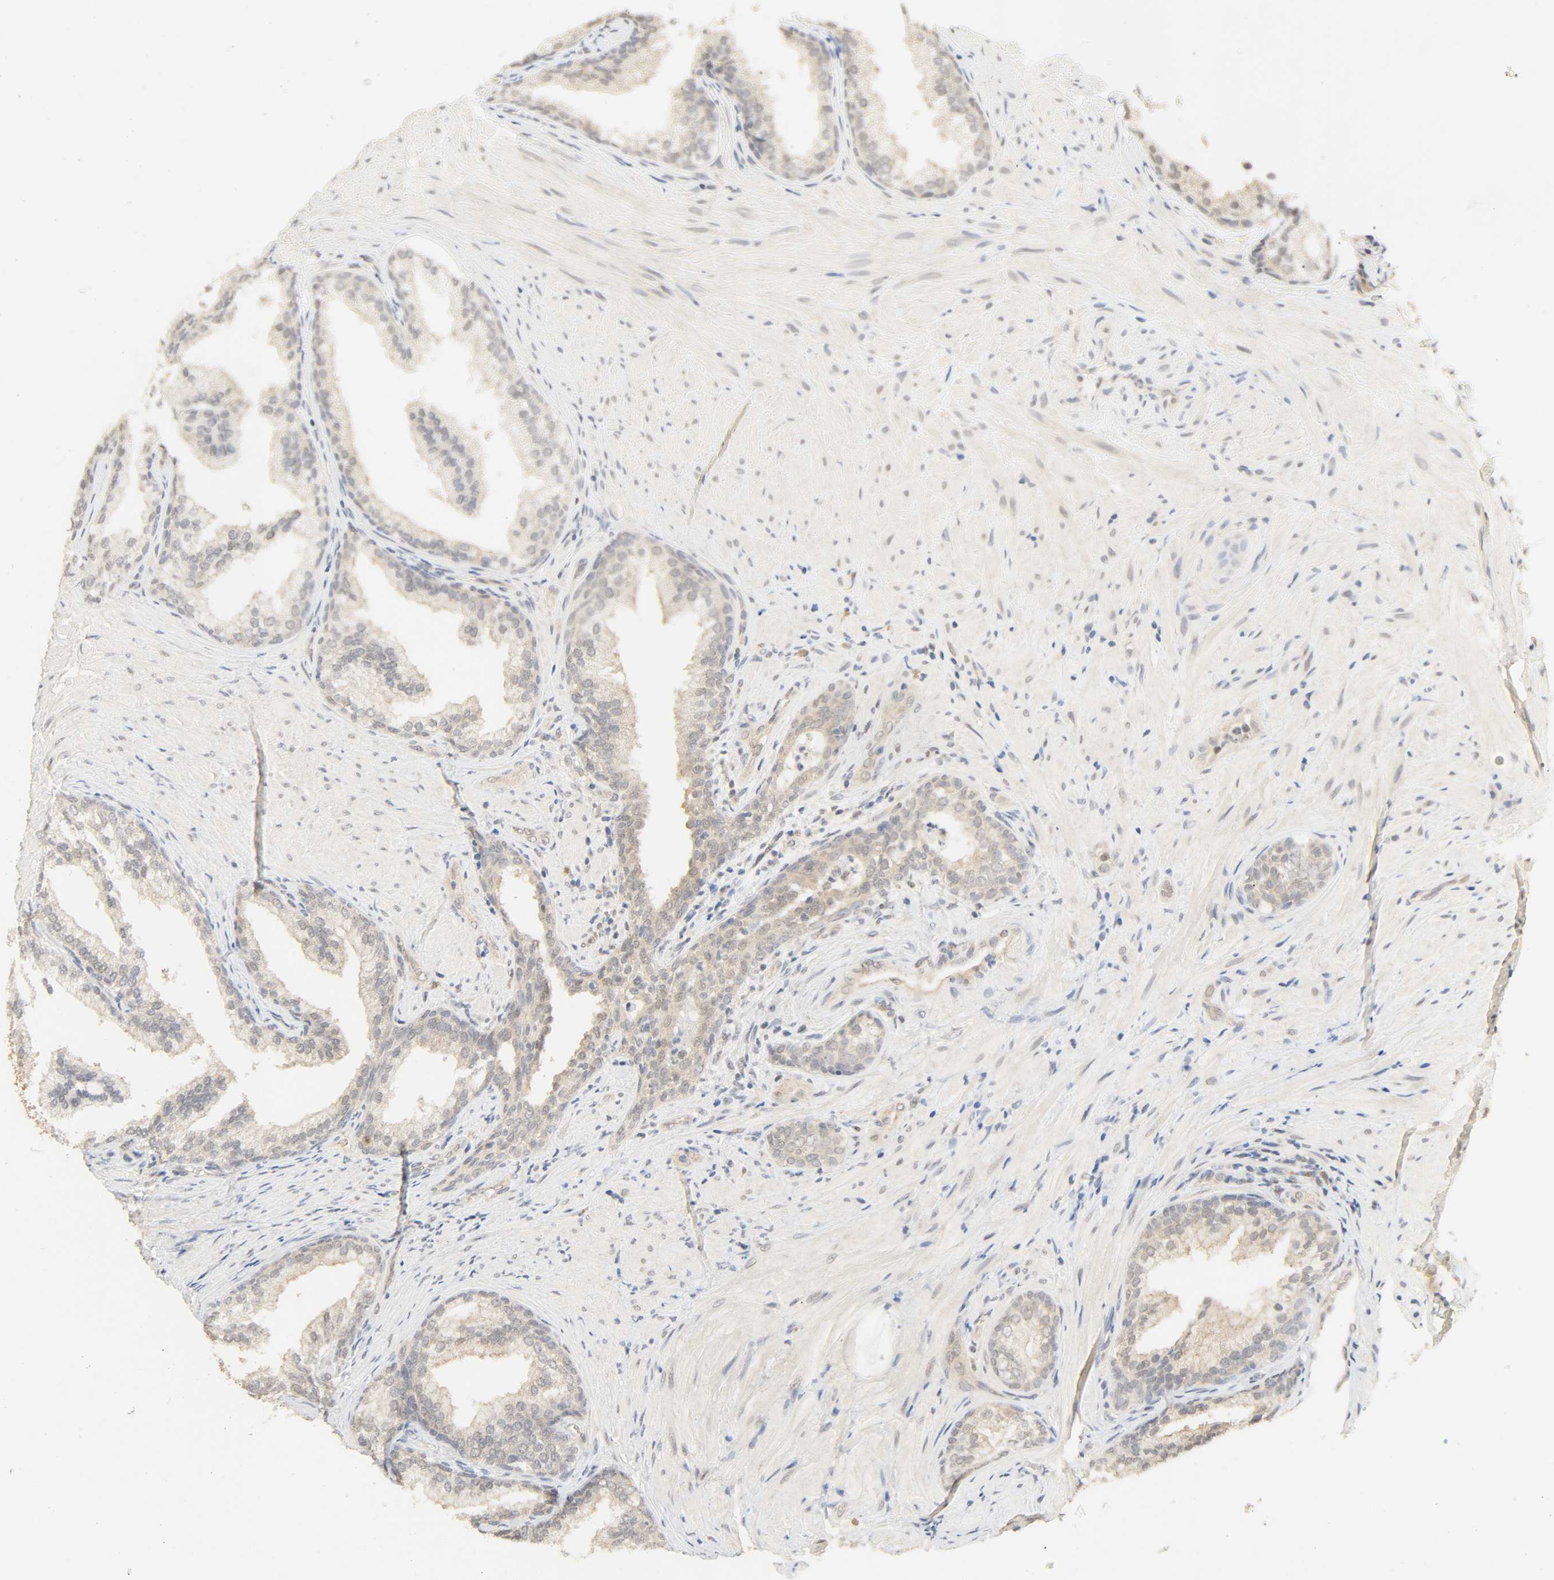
{"staining": {"intensity": "weak", "quantity": "25%-75%", "location": "cytoplasmic/membranous"}, "tissue": "prostate", "cell_type": "Glandular cells", "image_type": "normal", "snomed": [{"axis": "morphology", "description": "Normal tissue, NOS"}, {"axis": "topography", "description": "Prostate"}], "caption": "Immunohistochemistry micrograph of normal prostate stained for a protein (brown), which demonstrates low levels of weak cytoplasmic/membranous staining in about 25%-75% of glandular cells.", "gene": "ACSS2", "patient": {"sex": "male", "age": 76}}